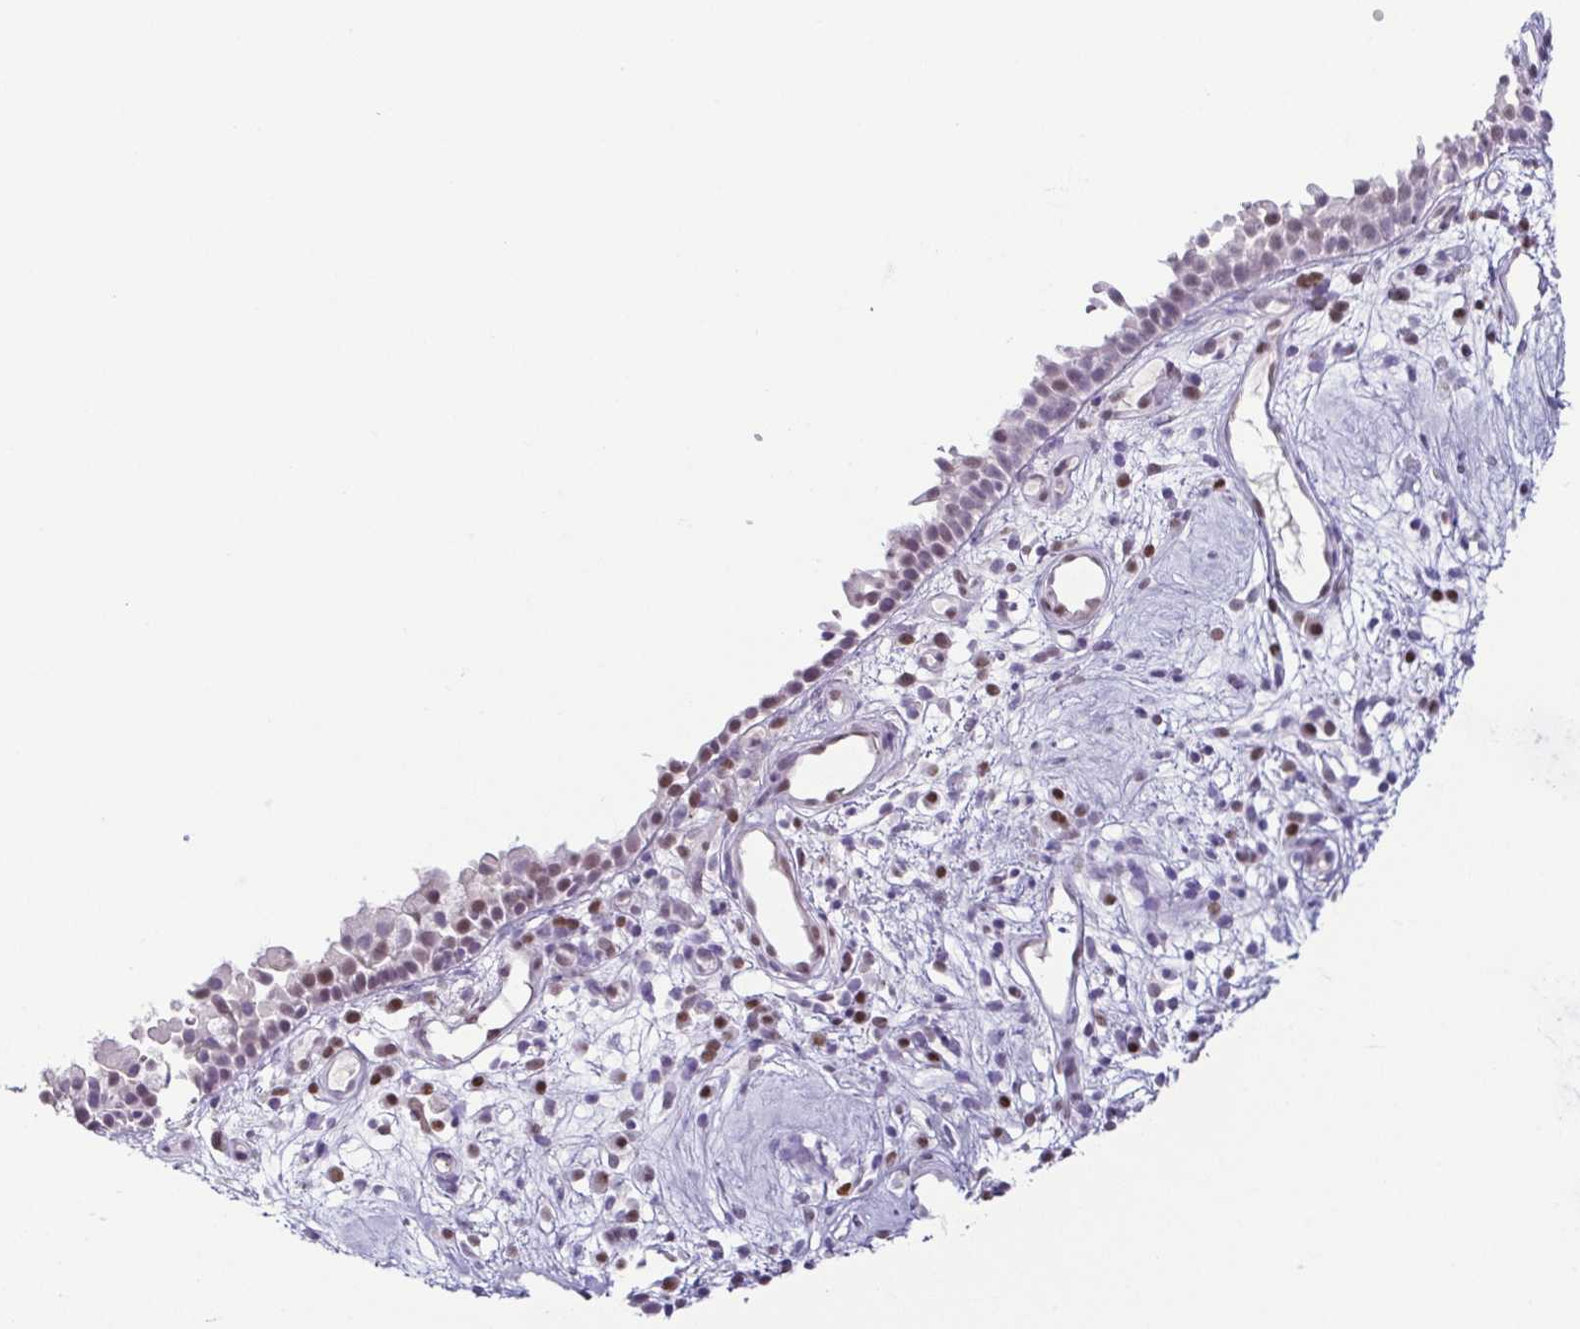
{"staining": {"intensity": "negative", "quantity": "none", "location": "none"}, "tissue": "nasopharynx", "cell_type": "Respiratory epithelial cells", "image_type": "normal", "snomed": [{"axis": "morphology", "description": "Normal tissue, NOS"}, {"axis": "morphology", "description": "Inflammation, NOS"}, {"axis": "topography", "description": "Nasopharynx"}], "caption": "Immunohistochemistry (IHC) histopathology image of benign nasopharynx stained for a protein (brown), which reveals no staining in respiratory epithelial cells. (Stains: DAB immunohistochemistry (IHC) with hematoxylin counter stain, Microscopy: brightfield microscopy at high magnification).", "gene": "TCF3", "patient": {"sex": "male", "age": 54}}